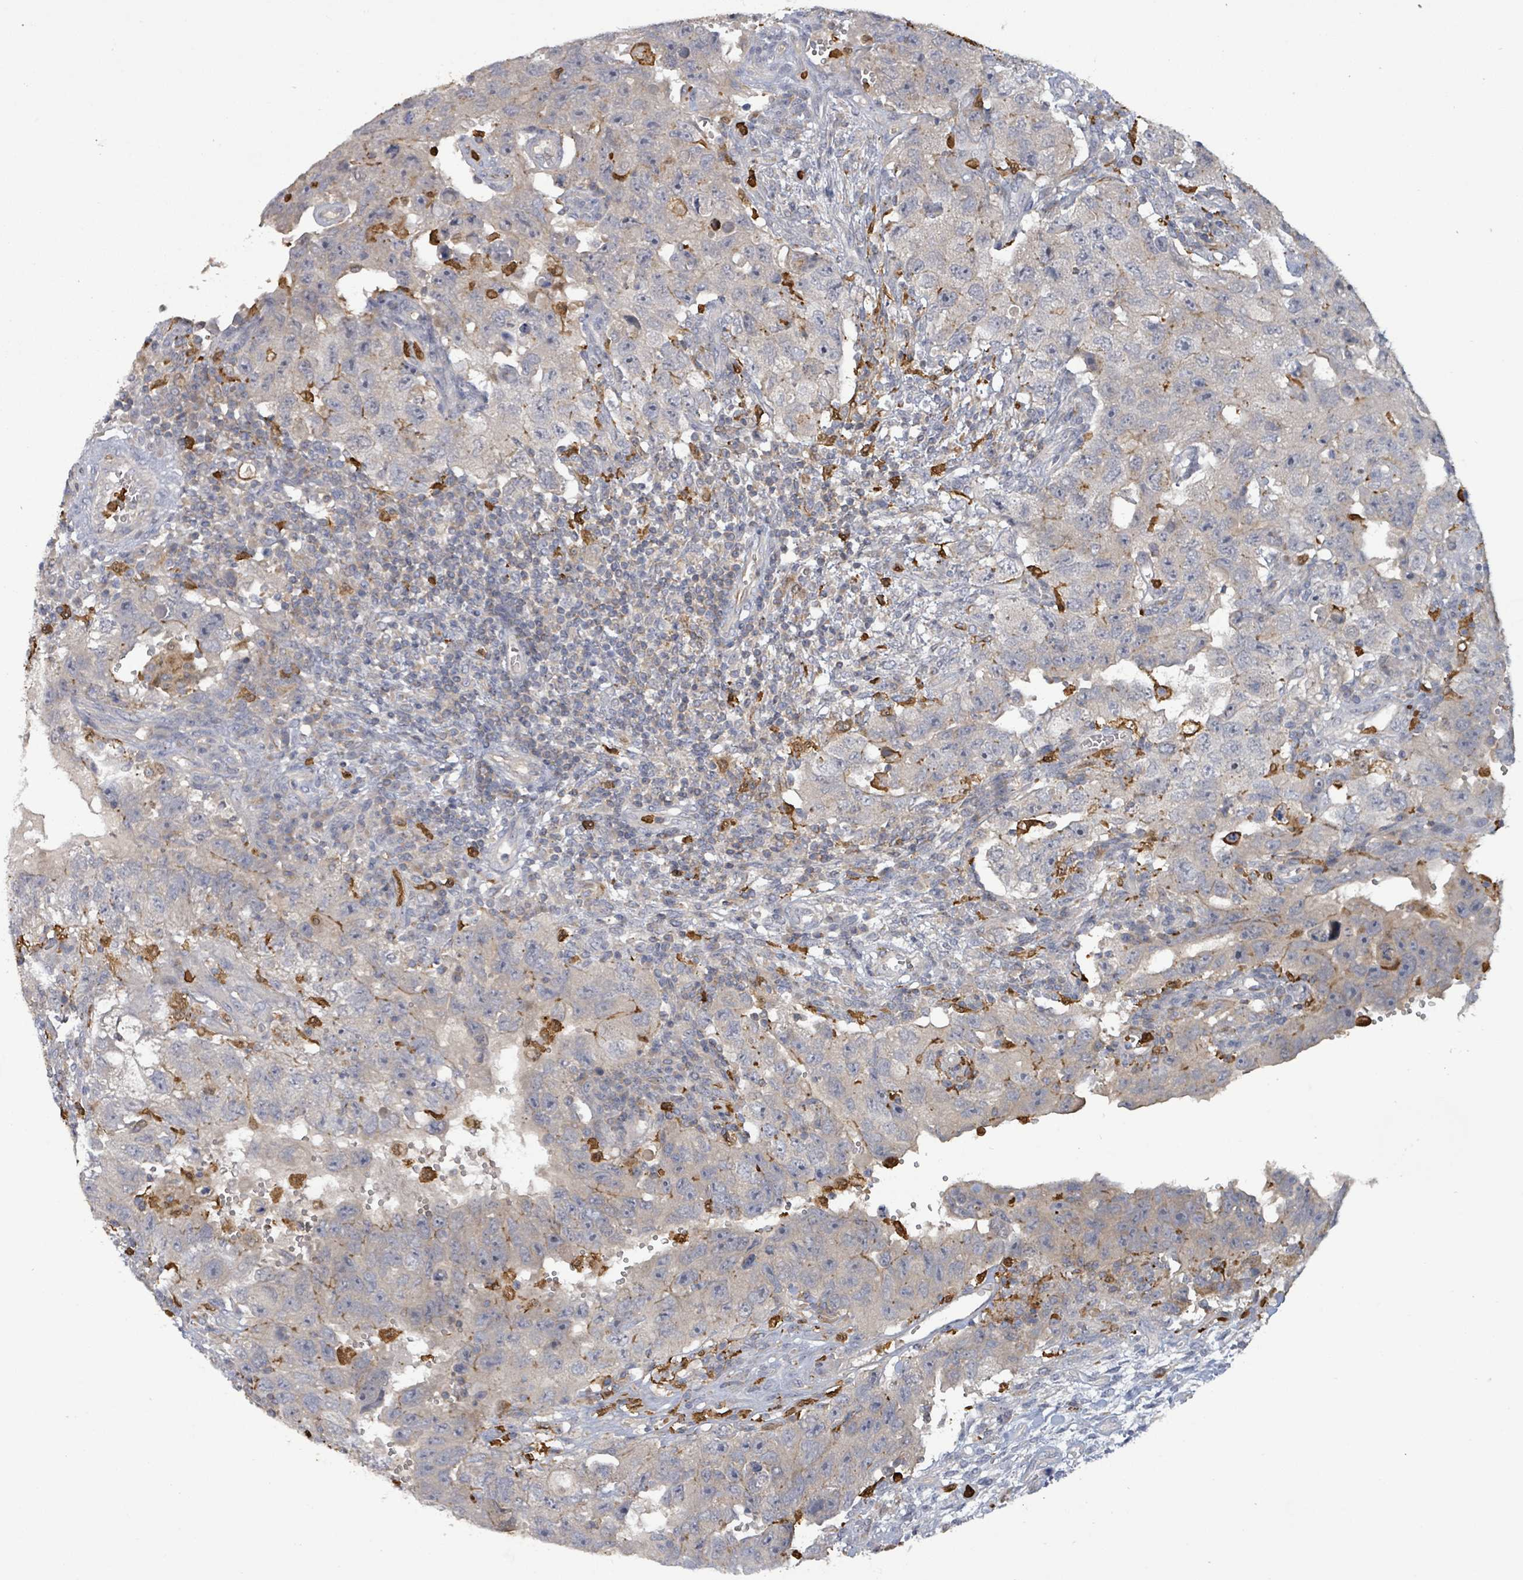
{"staining": {"intensity": "negative", "quantity": "none", "location": "none"}, "tissue": "testis cancer", "cell_type": "Tumor cells", "image_type": "cancer", "snomed": [{"axis": "morphology", "description": "Carcinoma, Embryonal, NOS"}, {"axis": "topography", "description": "Testis"}], "caption": "DAB (3,3'-diaminobenzidine) immunohistochemical staining of embryonal carcinoma (testis) demonstrates no significant positivity in tumor cells. The staining was performed using DAB to visualize the protein expression in brown, while the nuclei were stained in blue with hematoxylin (Magnification: 20x).", "gene": "FAM210A", "patient": {"sex": "male", "age": 26}}